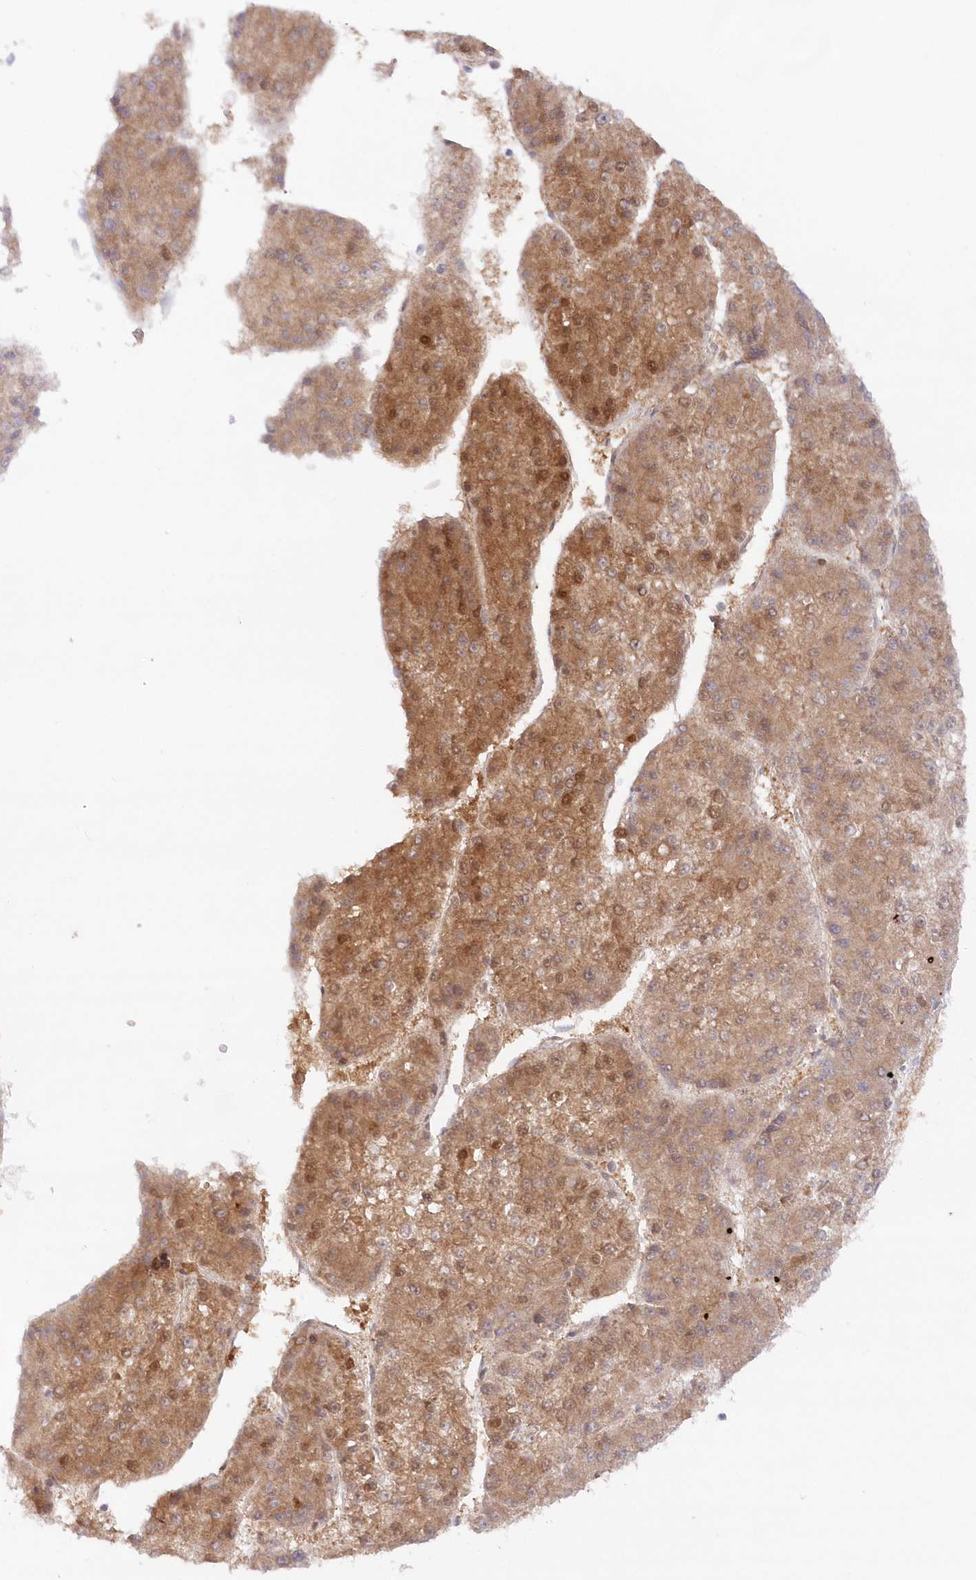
{"staining": {"intensity": "moderate", "quantity": ">75%", "location": "cytoplasmic/membranous,nuclear"}, "tissue": "liver cancer", "cell_type": "Tumor cells", "image_type": "cancer", "snomed": [{"axis": "morphology", "description": "Carcinoma, Hepatocellular, NOS"}, {"axis": "topography", "description": "Liver"}], "caption": "A high-resolution photomicrograph shows immunohistochemistry staining of liver hepatocellular carcinoma, which exhibits moderate cytoplasmic/membranous and nuclear staining in approximately >75% of tumor cells. (DAB (3,3'-diaminobenzidine) IHC with brightfield microscopy, high magnification).", "gene": "GBE1", "patient": {"sex": "female", "age": 73}}